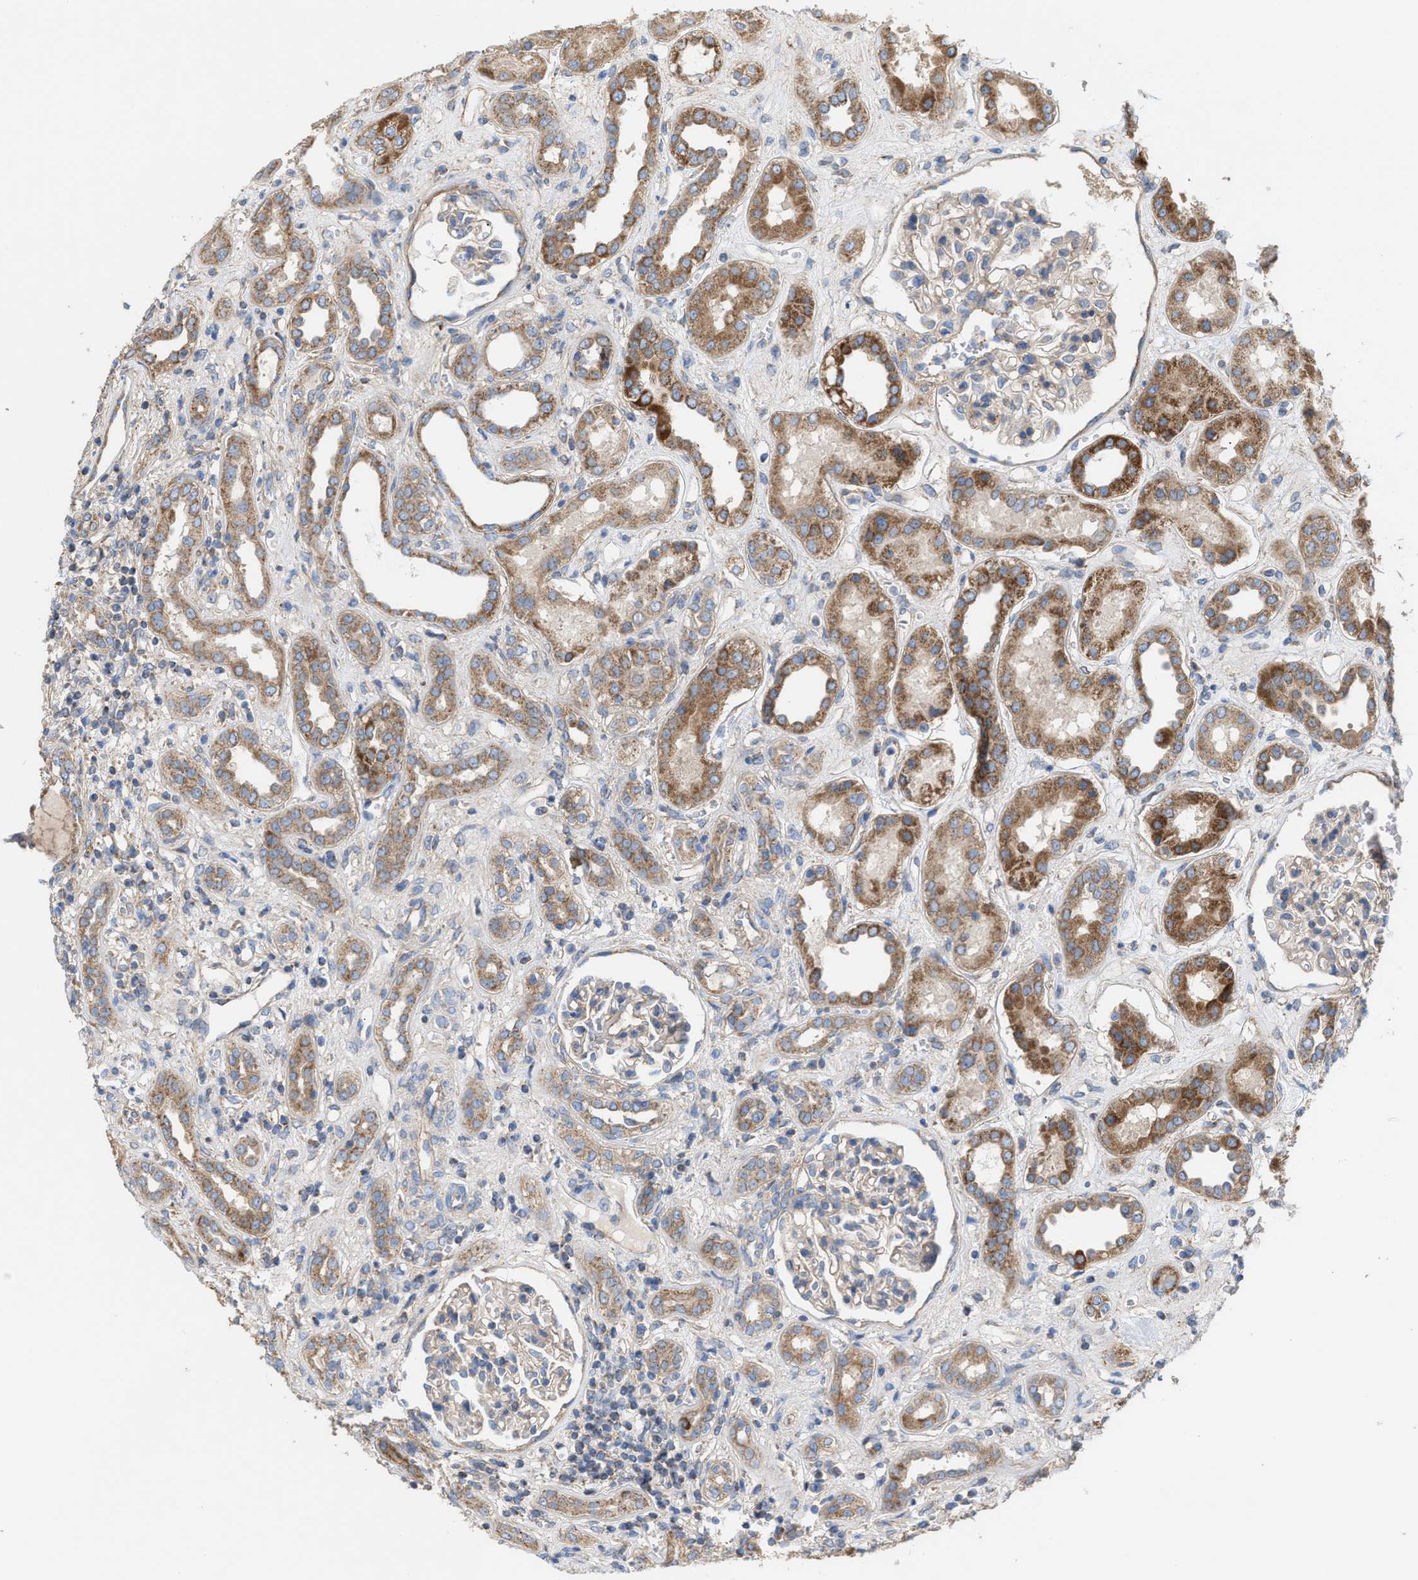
{"staining": {"intensity": "negative", "quantity": "none", "location": "none"}, "tissue": "kidney", "cell_type": "Cells in glomeruli", "image_type": "normal", "snomed": [{"axis": "morphology", "description": "Normal tissue, NOS"}, {"axis": "topography", "description": "Kidney"}], "caption": "IHC of unremarkable kidney demonstrates no staining in cells in glomeruli.", "gene": "OXSM", "patient": {"sex": "male", "age": 59}}